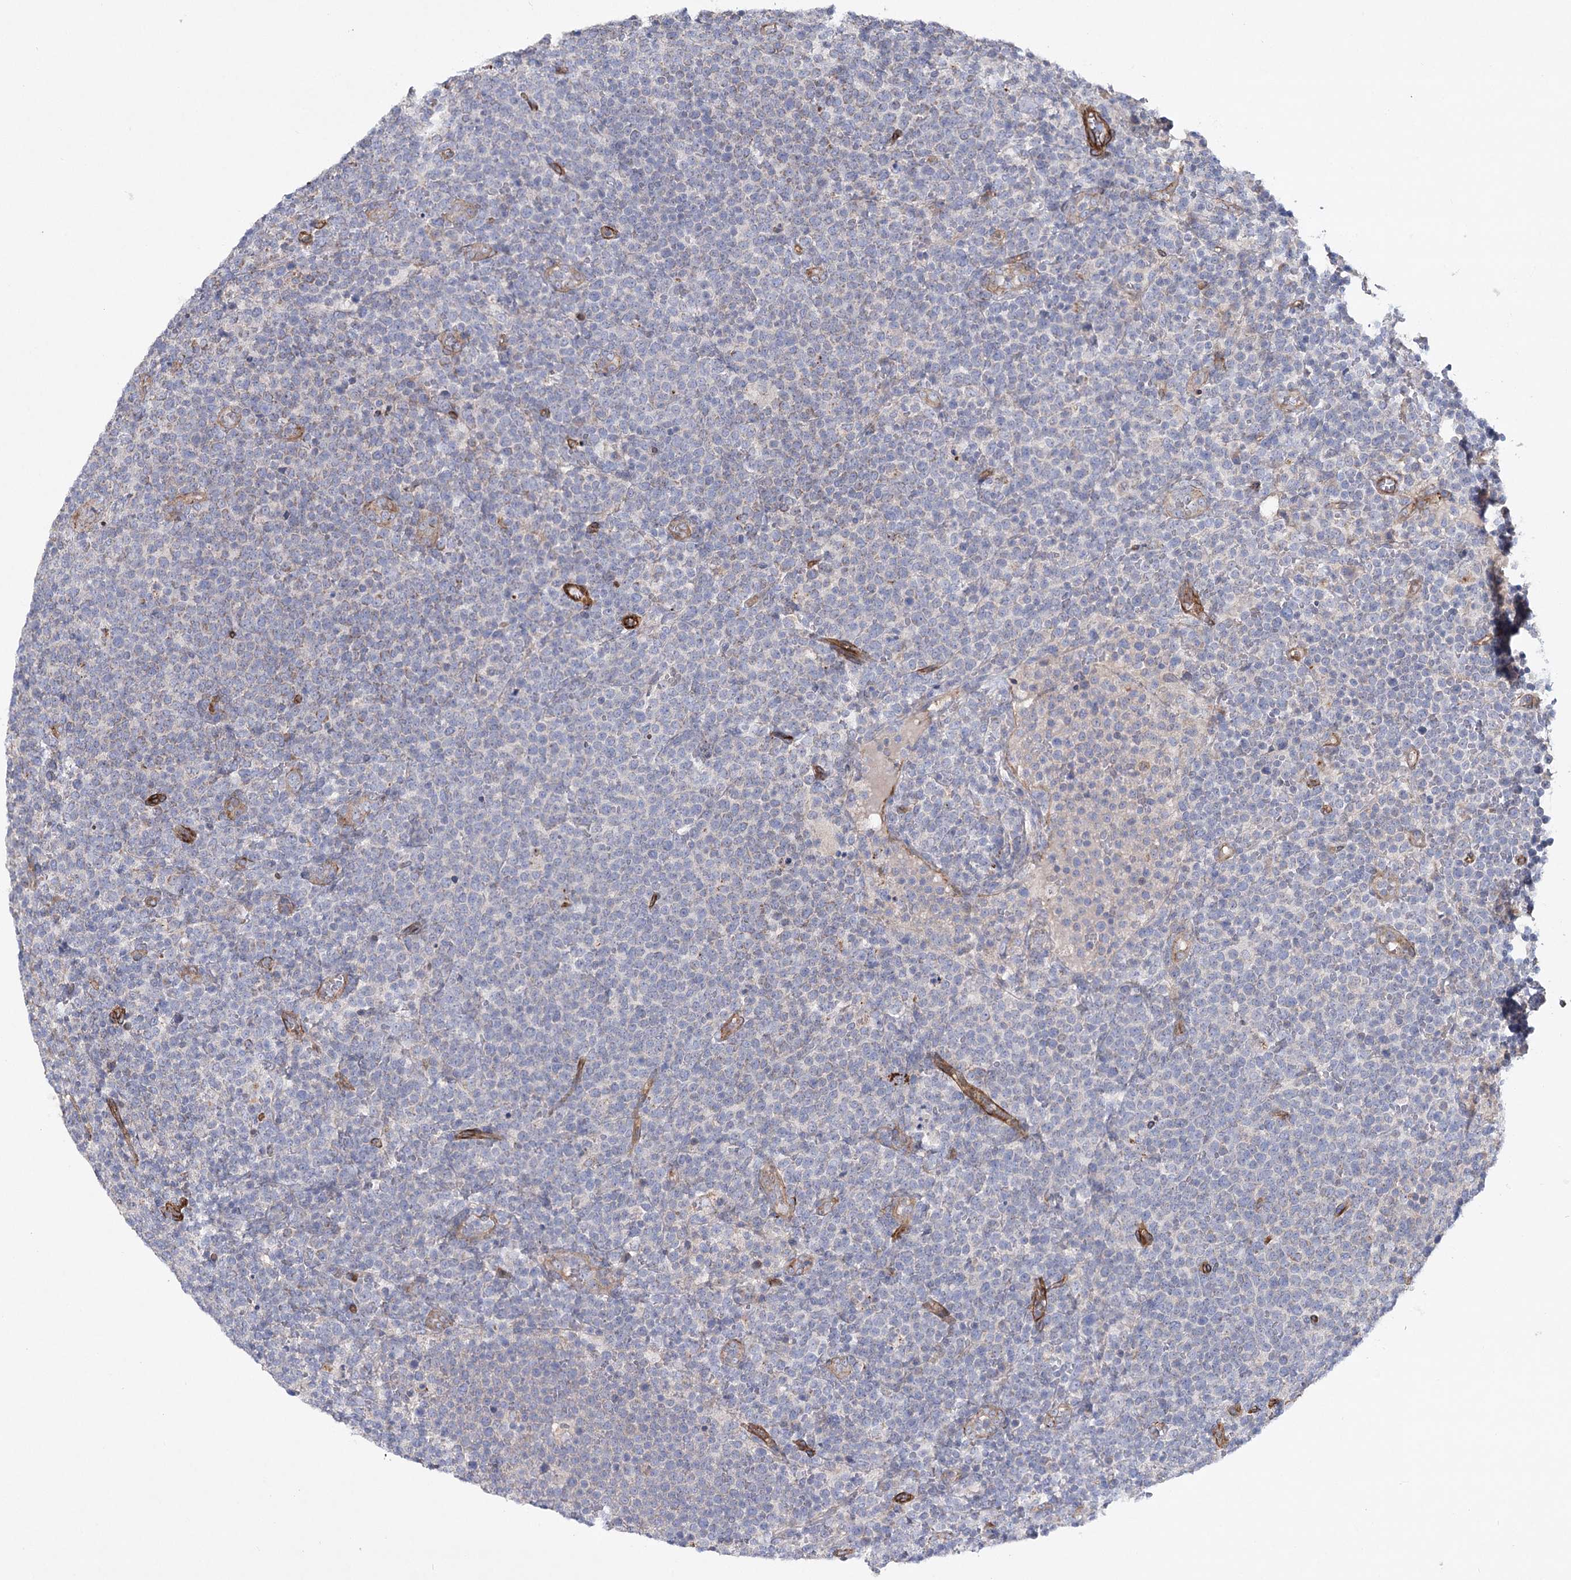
{"staining": {"intensity": "negative", "quantity": "none", "location": "none"}, "tissue": "lymphoma", "cell_type": "Tumor cells", "image_type": "cancer", "snomed": [{"axis": "morphology", "description": "Malignant lymphoma, non-Hodgkin's type, High grade"}, {"axis": "topography", "description": "Lymph node"}], "caption": "Lymphoma was stained to show a protein in brown. There is no significant positivity in tumor cells.", "gene": "TMEM164", "patient": {"sex": "male", "age": 61}}